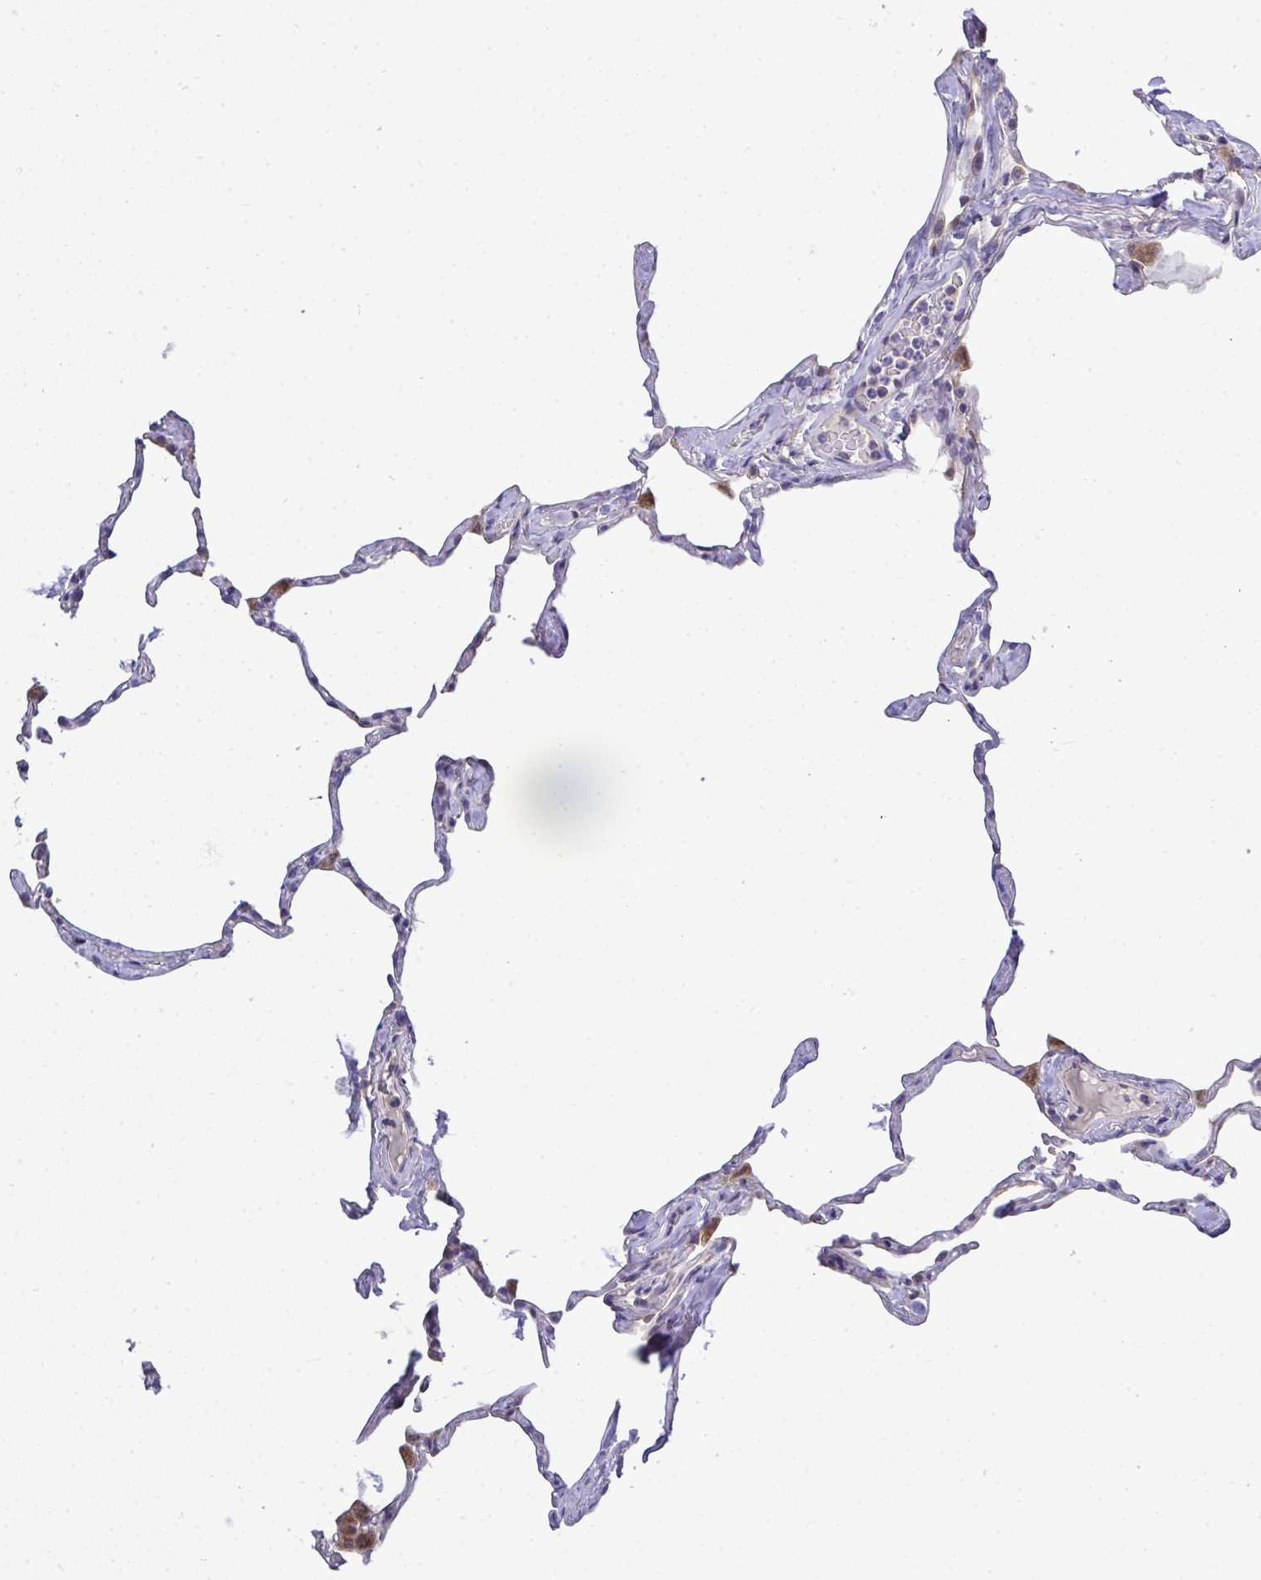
{"staining": {"intensity": "weak", "quantity": "<25%", "location": "cytoplasmic/membranous"}, "tissue": "lung", "cell_type": "Alveolar cells", "image_type": "normal", "snomed": [{"axis": "morphology", "description": "Normal tissue, NOS"}, {"axis": "topography", "description": "Lung"}], "caption": "Immunohistochemistry histopathology image of benign human lung stained for a protein (brown), which exhibits no expression in alveolar cells. (Brightfield microscopy of DAB (3,3'-diaminobenzidine) IHC at high magnification).", "gene": "XAF1", "patient": {"sex": "male", "age": 65}}